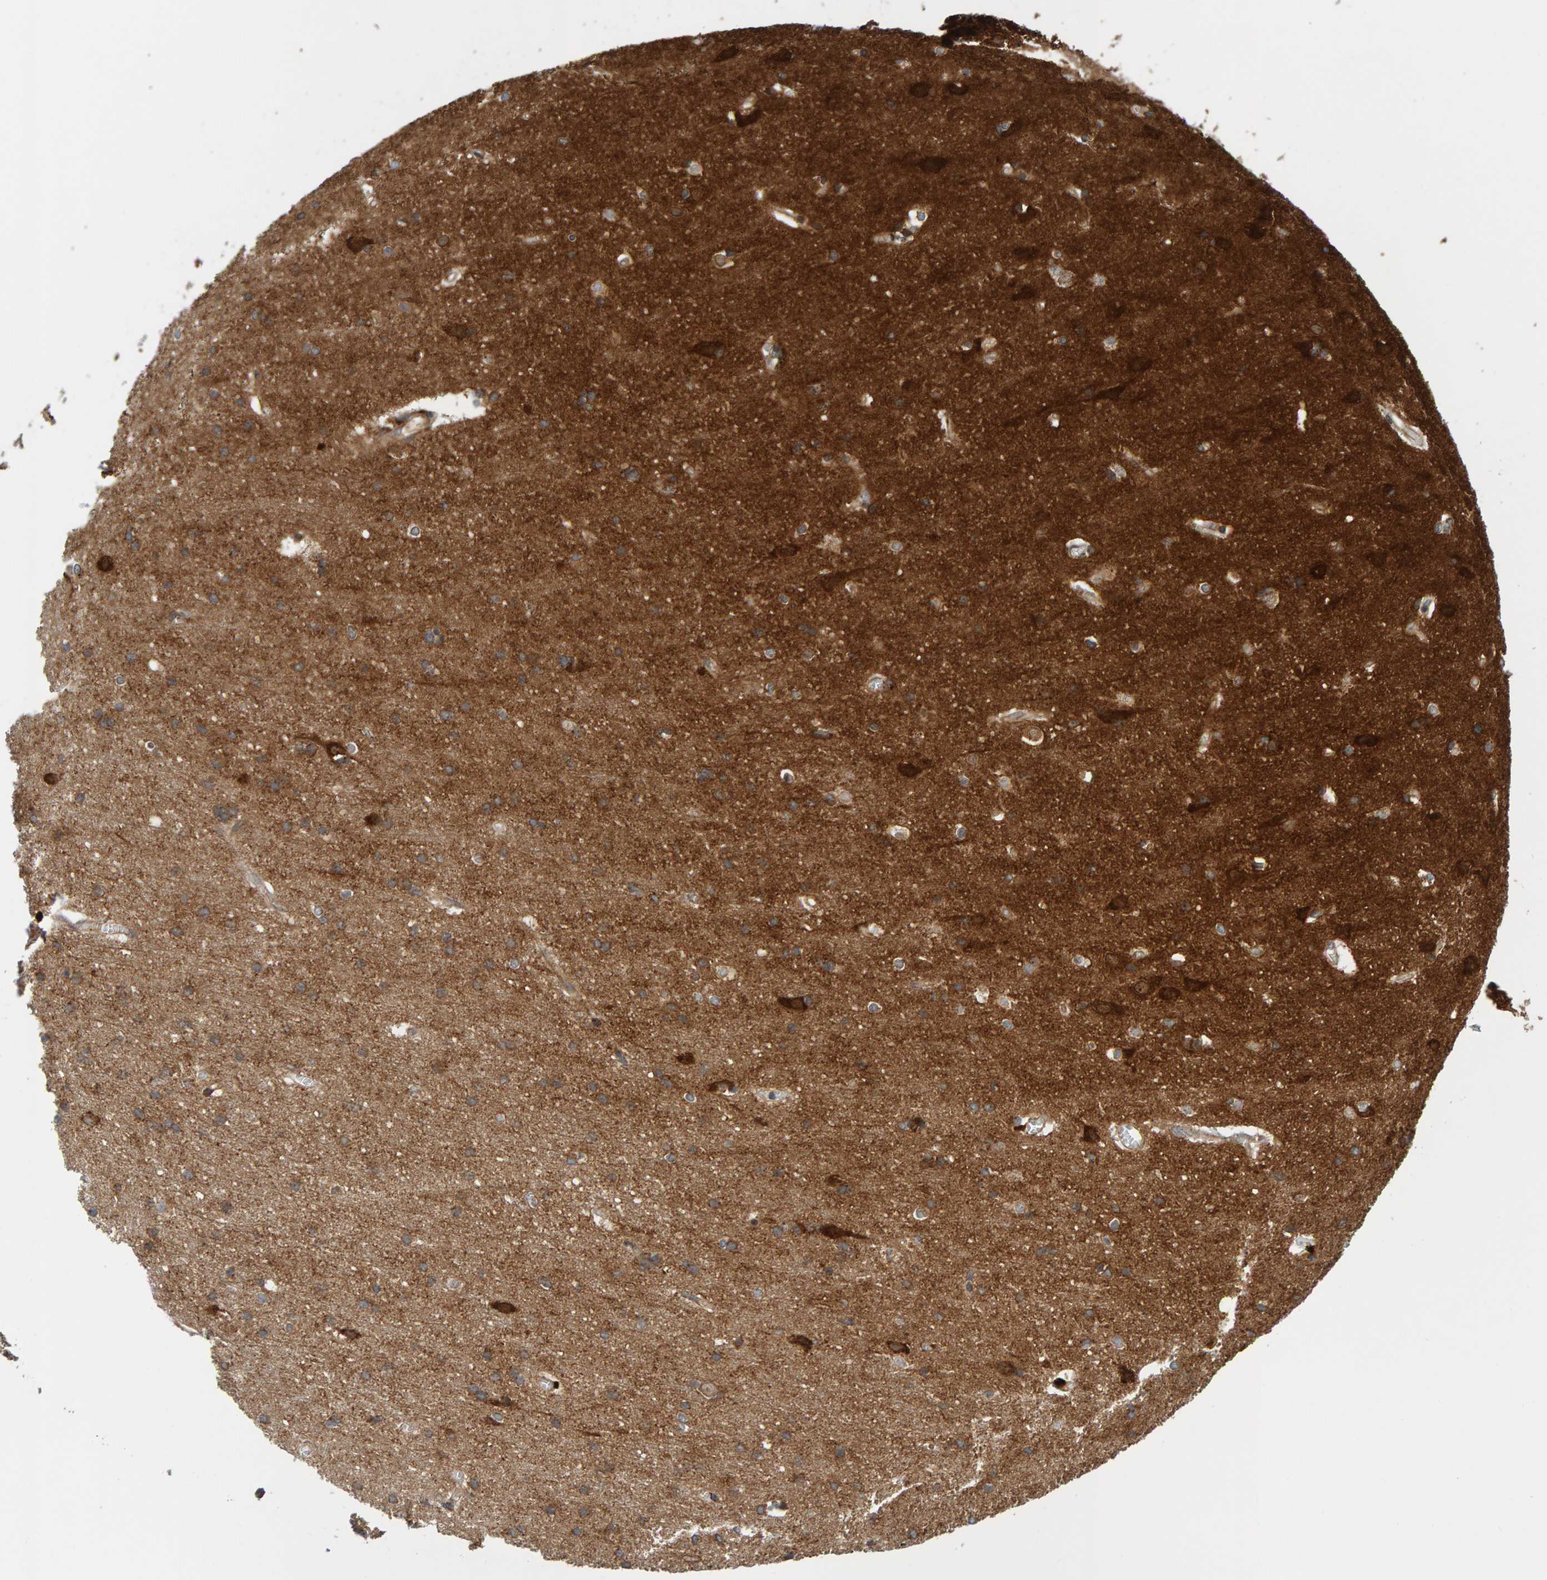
{"staining": {"intensity": "weak", "quantity": ">75%", "location": "cytoplasmic/membranous"}, "tissue": "cerebral cortex", "cell_type": "Endothelial cells", "image_type": "normal", "snomed": [{"axis": "morphology", "description": "Normal tissue, NOS"}, {"axis": "topography", "description": "Cerebral cortex"}], "caption": "Endothelial cells demonstrate weak cytoplasmic/membranous expression in about >75% of cells in unremarkable cerebral cortex.", "gene": "BAIAP2", "patient": {"sex": "male", "age": 54}}